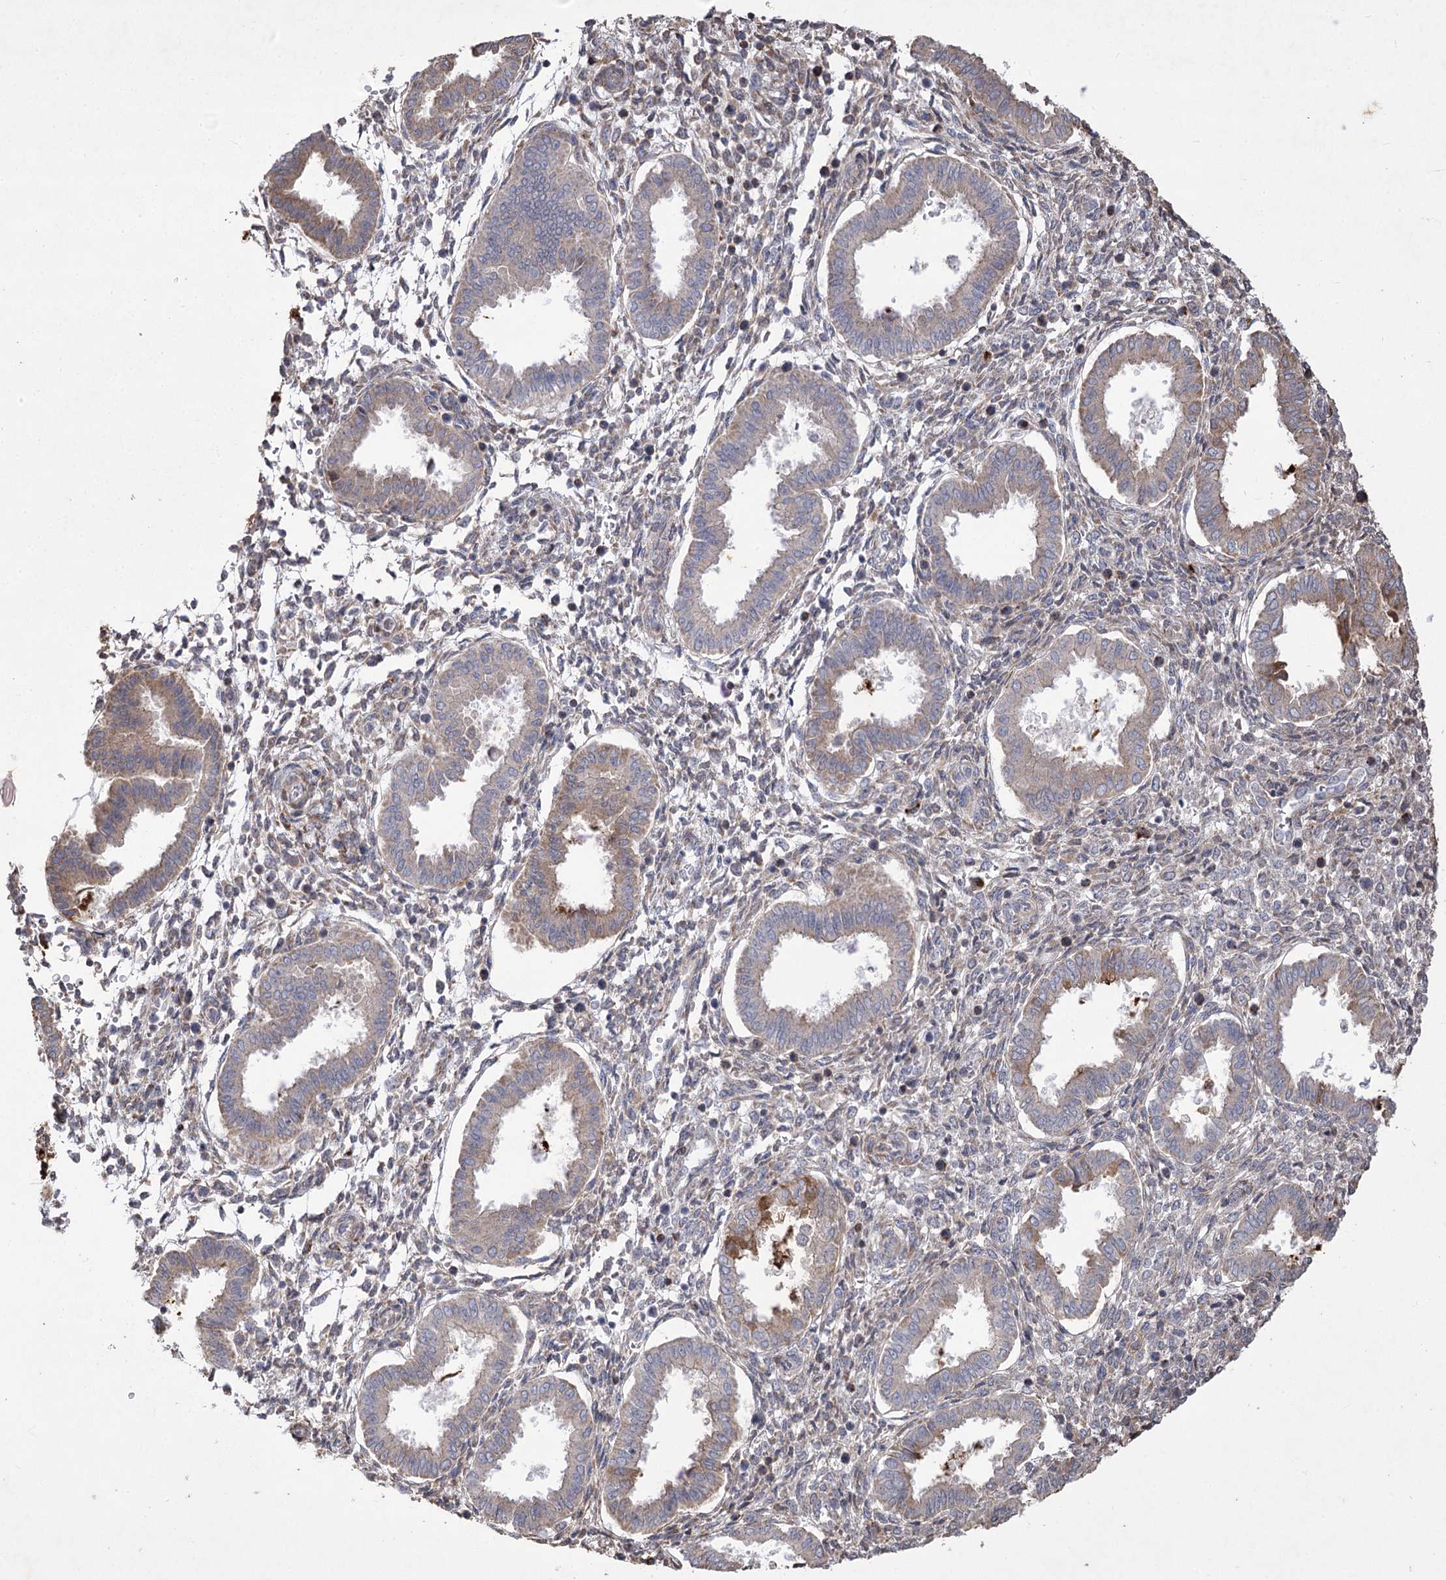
{"staining": {"intensity": "weak", "quantity": "<25%", "location": "cytoplasmic/membranous"}, "tissue": "endometrium", "cell_type": "Cells in endometrial stroma", "image_type": "normal", "snomed": [{"axis": "morphology", "description": "Normal tissue, NOS"}, {"axis": "topography", "description": "Endometrium"}], "caption": "A high-resolution micrograph shows IHC staining of normal endometrium, which shows no significant staining in cells in endometrial stroma.", "gene": "RNF24", "patient": {"sex": "female", "age": 24}}